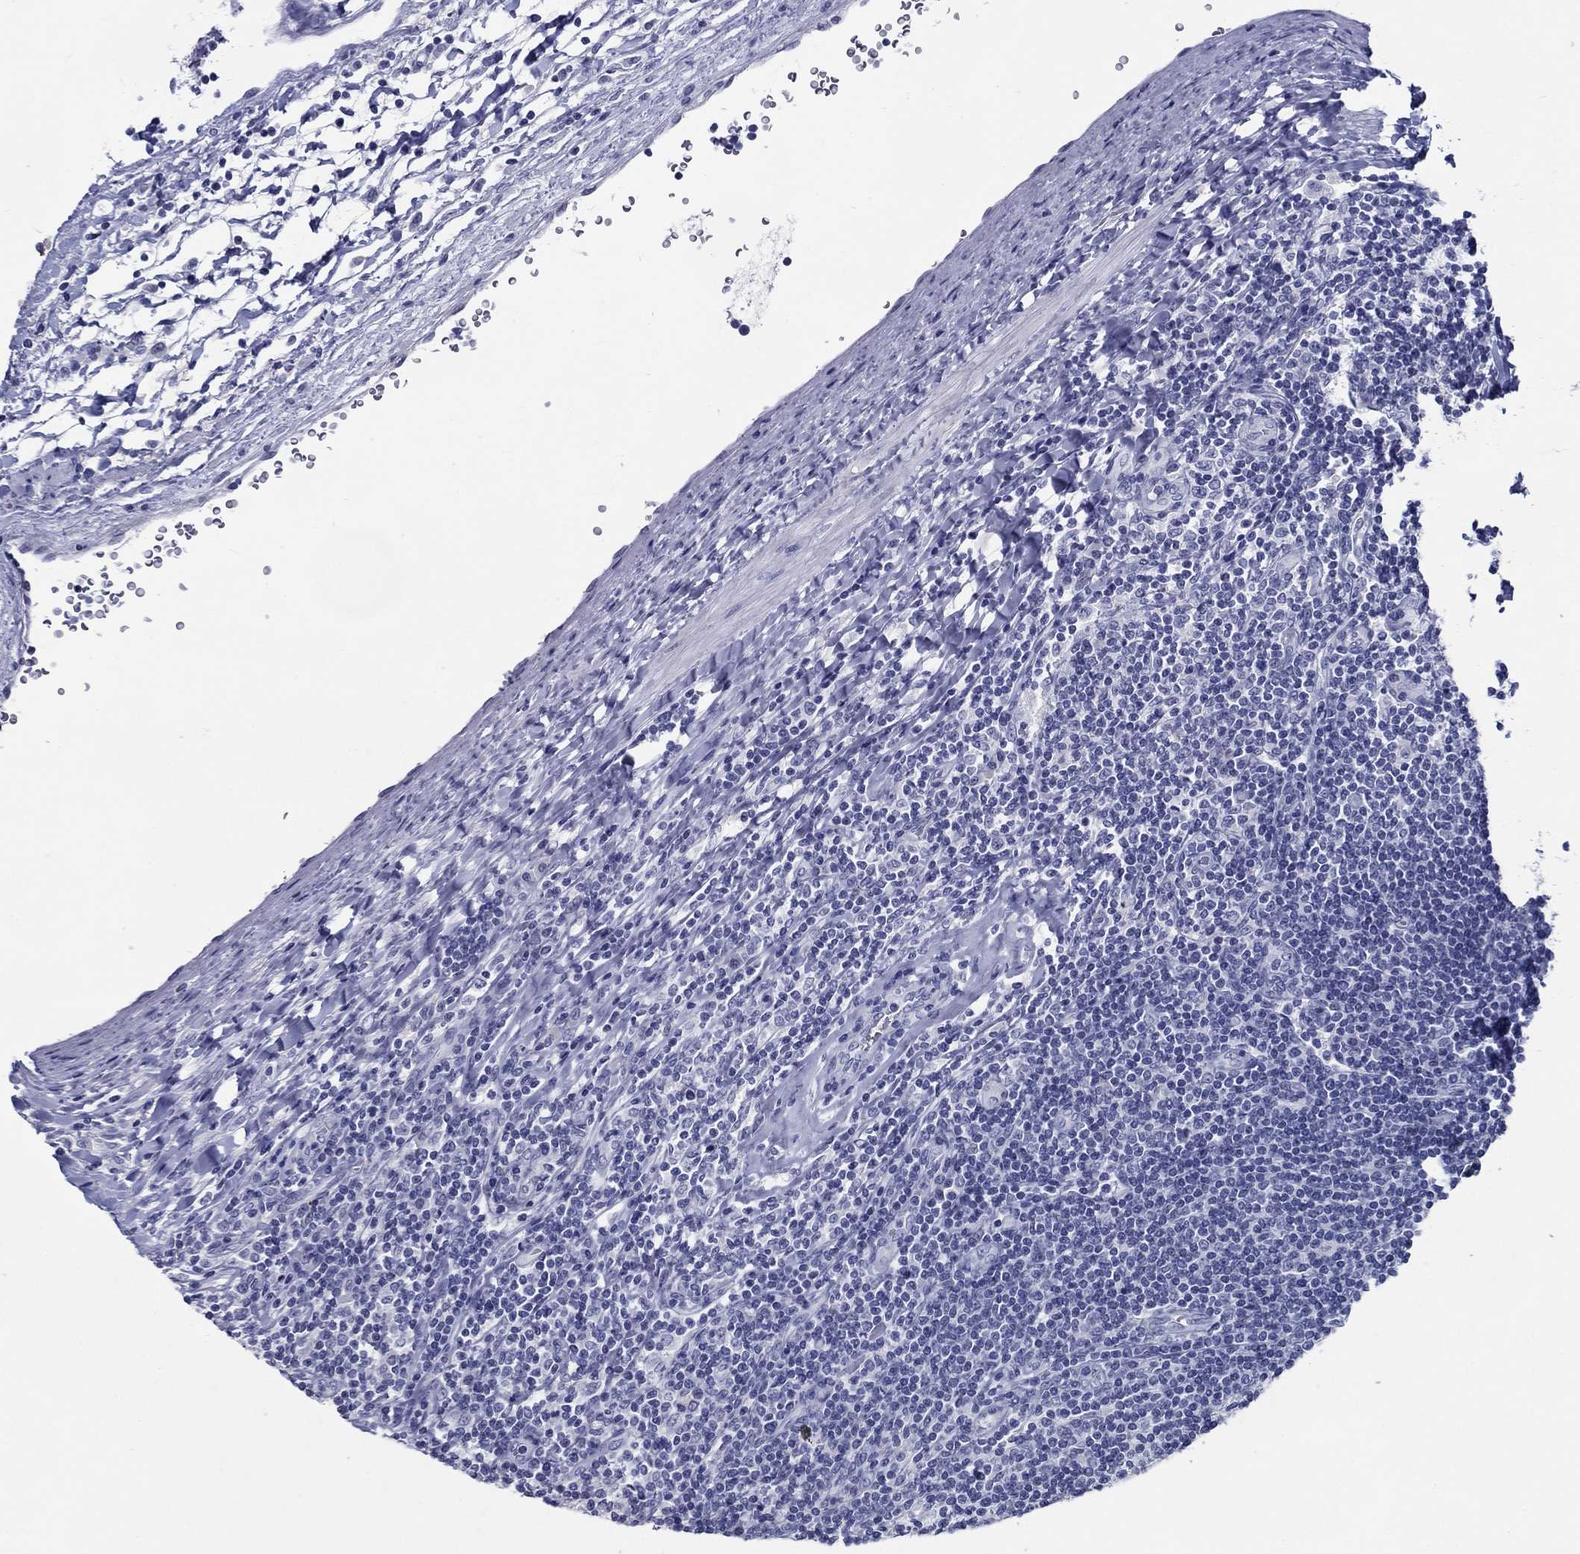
{"staining": {"intensity": "negative", "quantity": "none", "location": "none"}, "tissue": "lymphoma", "cell_type": "Tumor cells", "image_type": "cancer", "snomed": [{"axis": "morphology", "description": "Hodgkin's disease, NOS"}, {"axis": "topography", "description": "Lymph node"}], "caption": "High power microscopy photomicrograph of an IHC image of Hodgkin's disease, revealing no significant expression in tumor cells.", "gene": "C4orf19", "patient": {"sex": "male", "age": 40}}